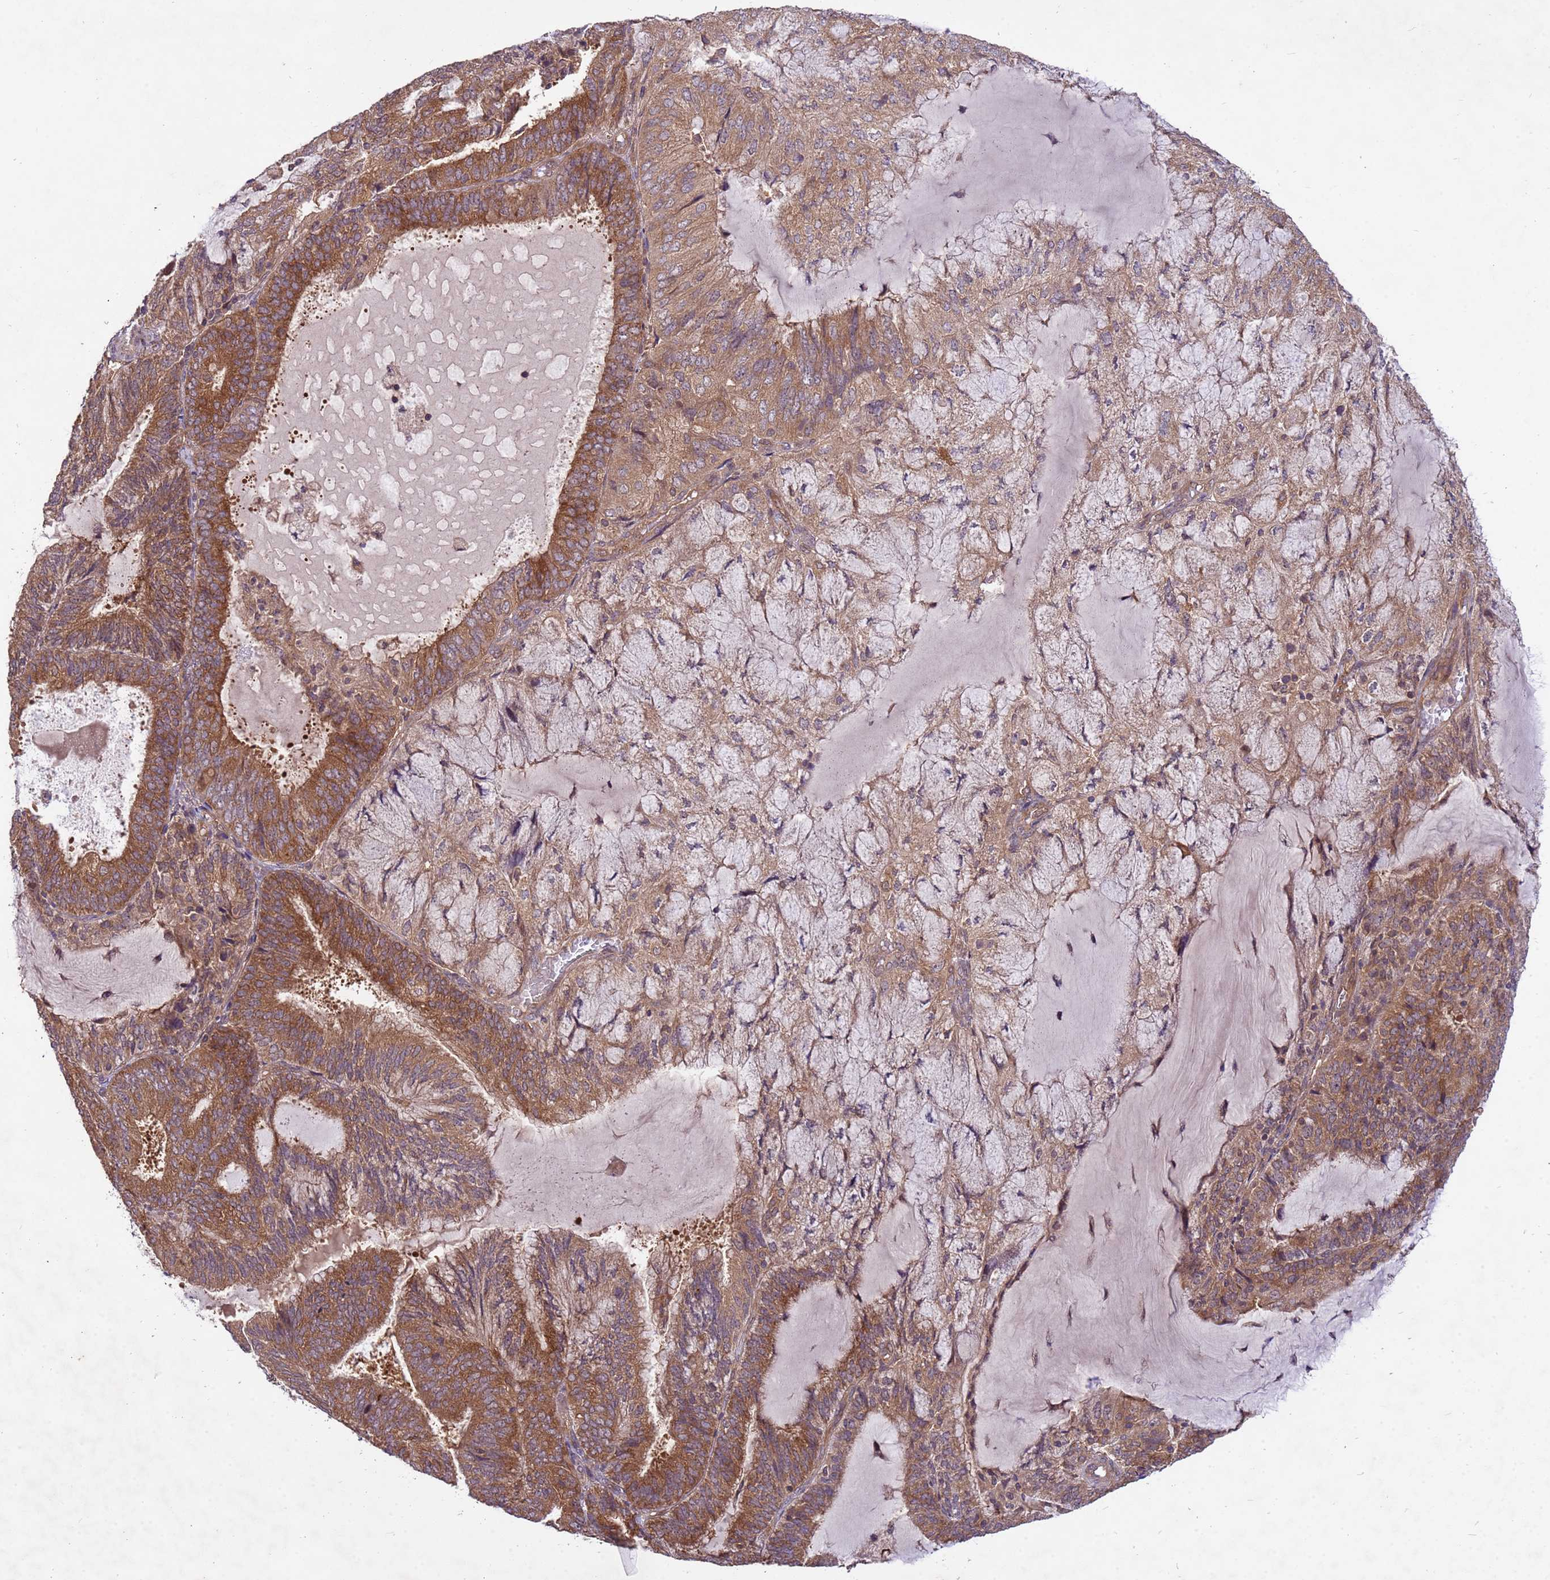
{"staining": {"intensity": "moderate", "quantity": ">75%", "location": "cytoplasmic/membranous"}, "tissue": "endometrial cancer", "cell_type": "Tumor cells", "image_type": "cancer", "snomed": [{"axis": "morphology", "description": "Adenocarcinoma, NOS"}, {"axis": "topography", "description": "Endometrium"}], "caption": "Endometrial cancer (adenocarcinoma) stained for a protein (brown) shows moderate cytoplasmic/membranous positive staining in approximately >75% of tumor cells.", "gene": "PPP2CB", "patient": {"sex": "female", "age": 81}}